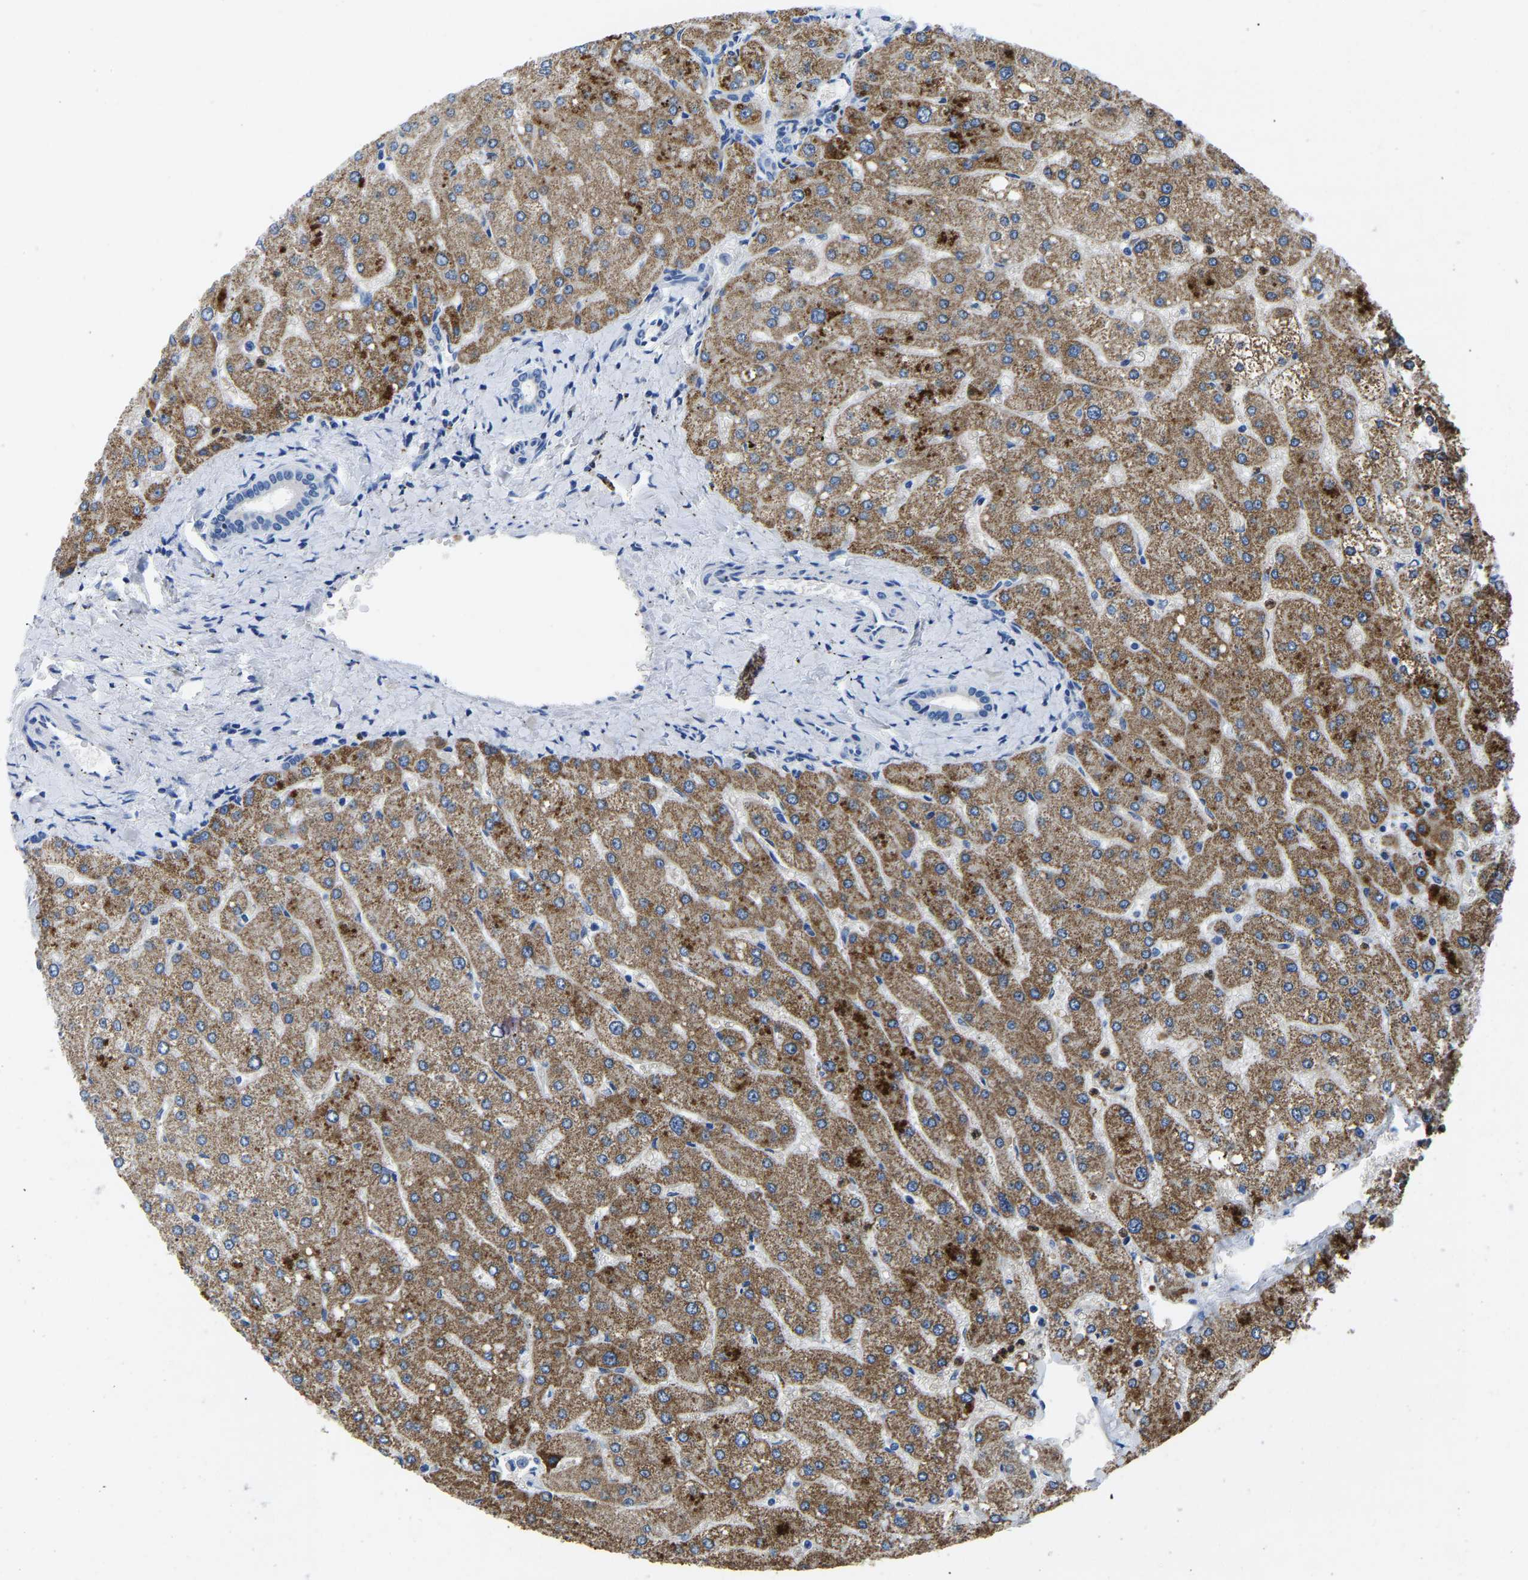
{"staining": {"intensity": "negative", "quantity": "none", "location": "none"}, "tissue": "liver", "cell_type": "Cholangiocytes", "image_type": "normal", "snomed": [{"axis": "morphology", "description": "Normal tissue, NOS"}, {"axis": "topography", "description": "Liver"}], "caption": "There is no significant expression in cholangiocytes of liver. (DAB immunohistochemistry, high magnification).", "gene": "TOR1B", "patient": {"sex": "male", "age": 55}}